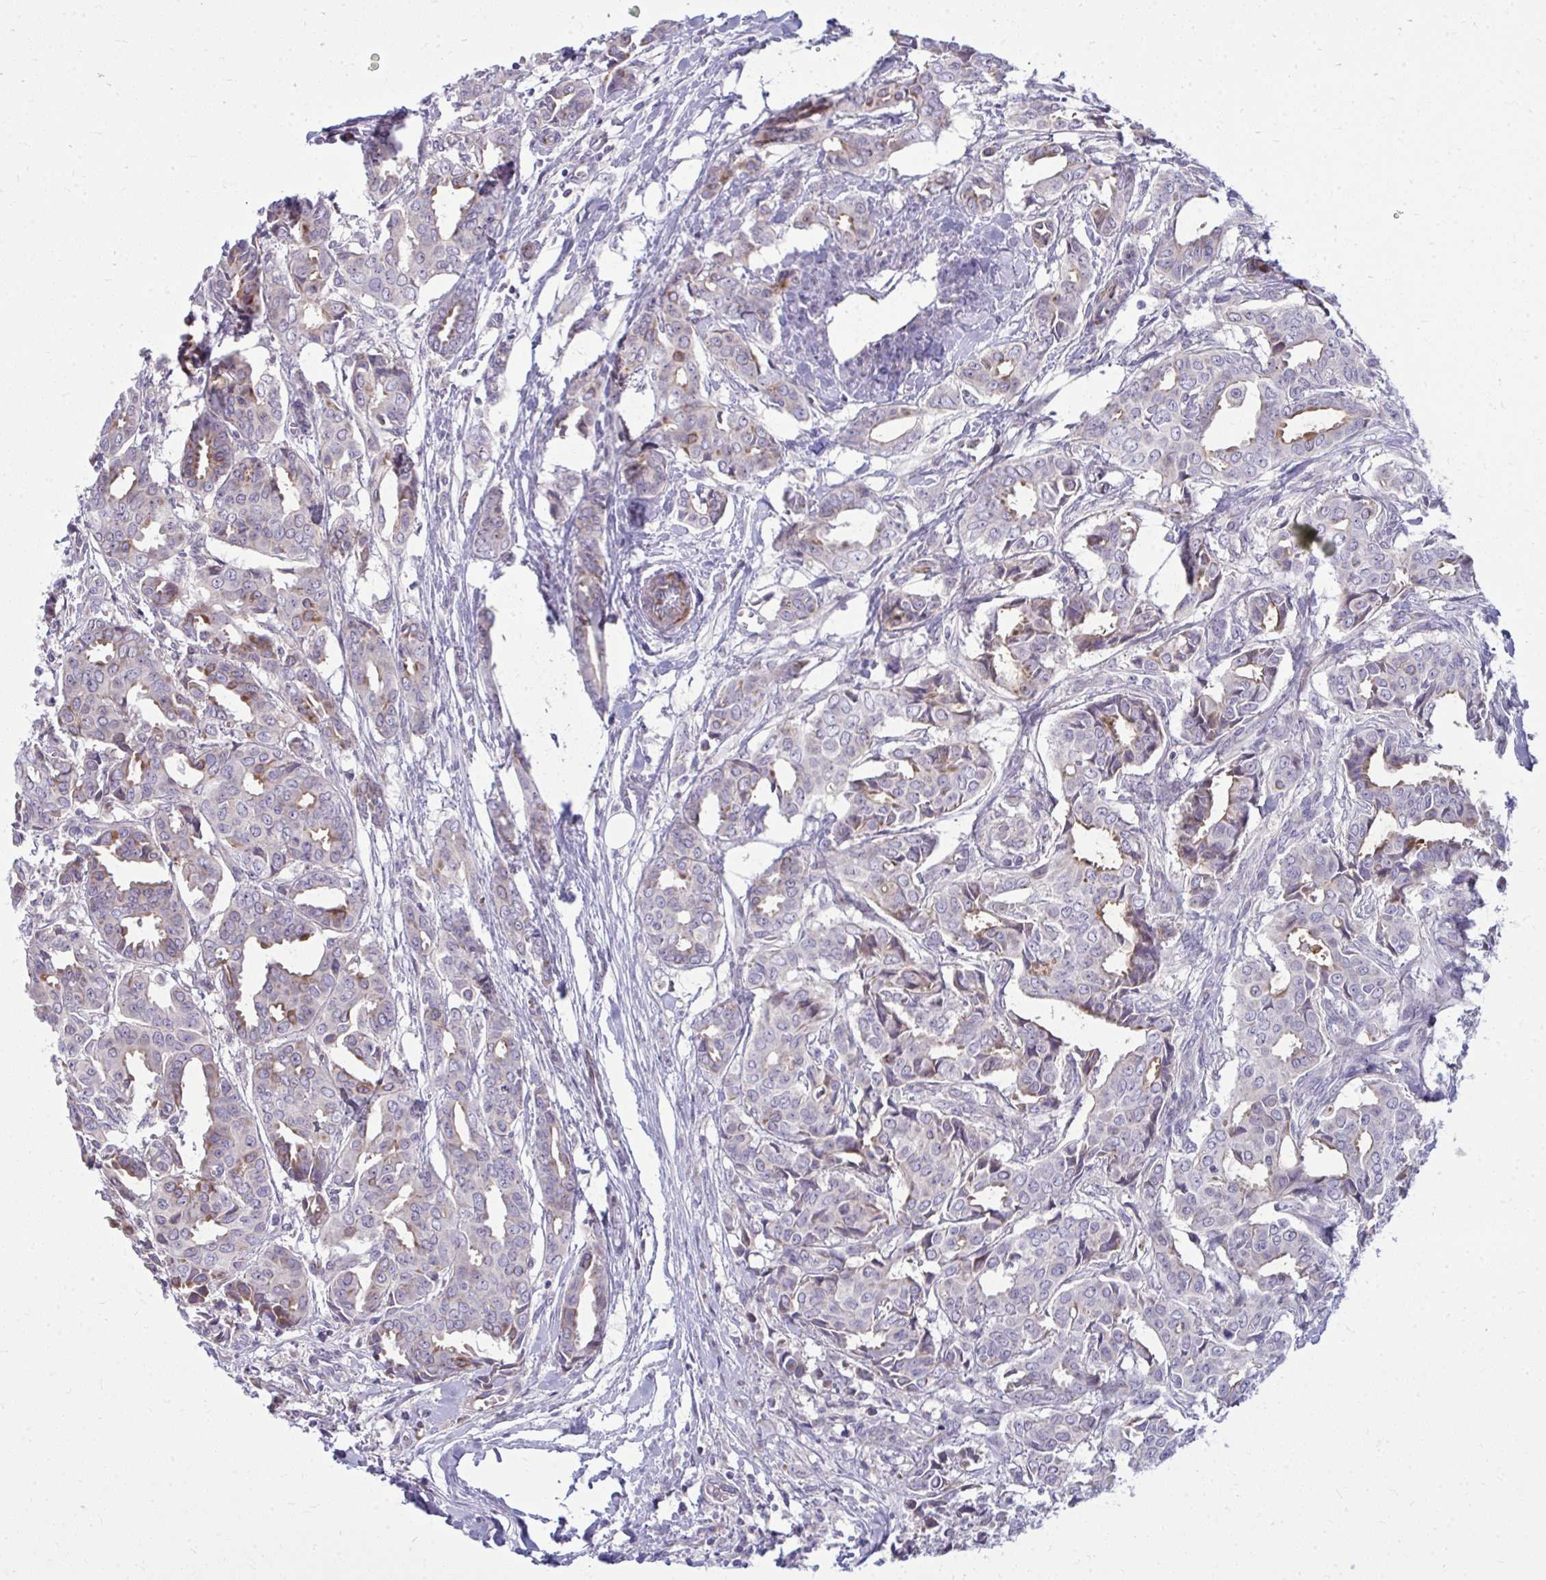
{"staining": {"intensity": "weak", "quantity": "<25%", "location": "cytoplasmic/membranous"}, "tissue": "breast cancer", "cell_type": "Tumor cells", "image_type": "cancer", "snomed": [{"axis": "morphology", "description": "Duct carcinoma"}, {"axis": "topography", "description": "Breast"}], "caption": "DAB immunohistochemical staining of intraductal carcinoma (breast) displays no significant positivity in tumor cells.", "gene": "SLC14A1", "patient": {"sex": "female", "age": 45}}